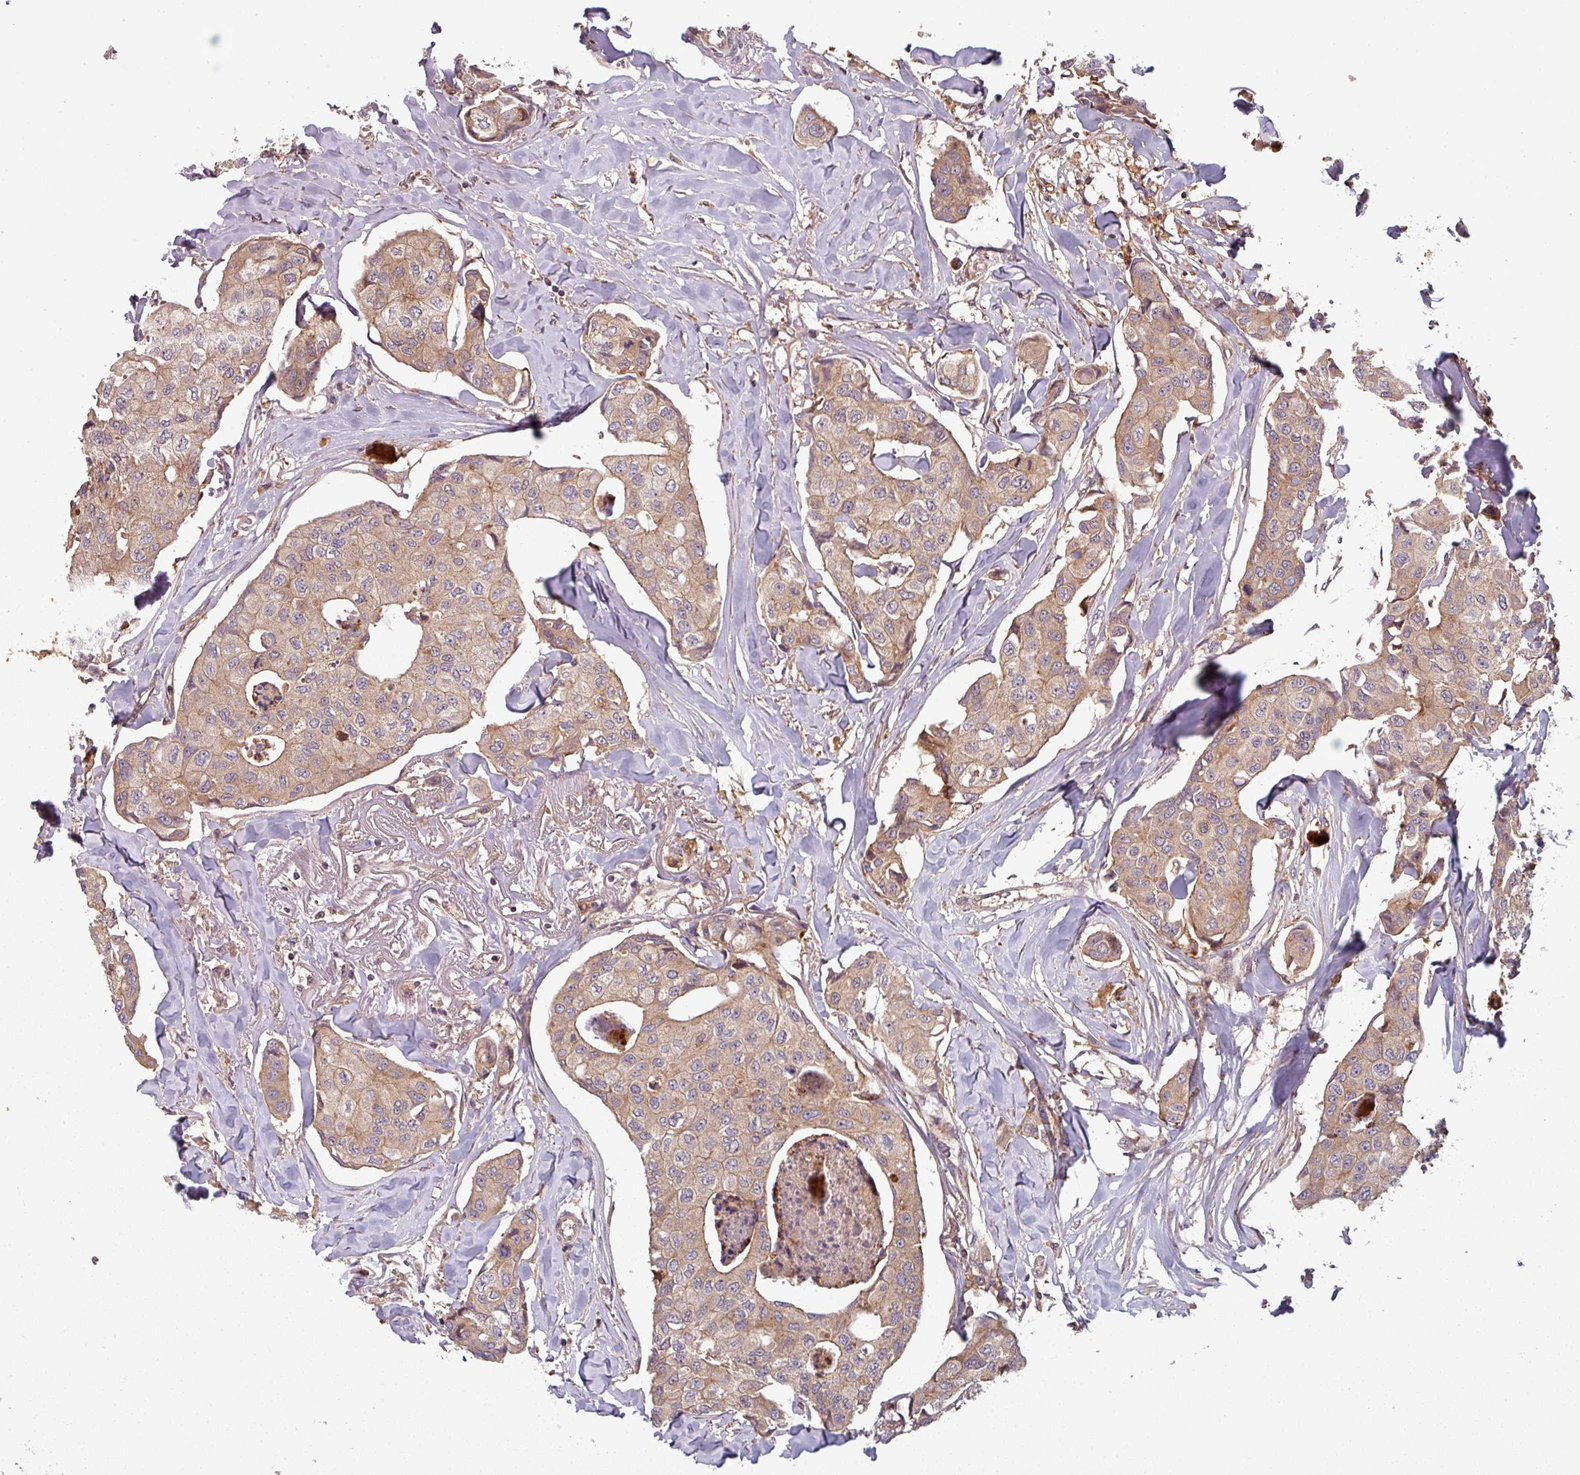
{"staining": {"intensity": "weak", "quantity": ">75%", "location": "cytoplasmic/membranous"}, "tissue": "breast cancer", "cell_type": "Tumor cells", "image_type": "cancer", "snomed": [{"axis": "morphology", "description": "Duct carcinoma"}, {"axis": "topography", "description": "Breast"}], "caption": "The micrograph reveals a brown stain indicating the presence of a protein in the cytoplasmic/membranous of tumor cells in breast cancer (infiltrating ductal carcinoma). (DAB IHC with brightfield microscopy, high magnification).", "gene": "GSKIP", "patient": {"sex": "female", "age": 80}}